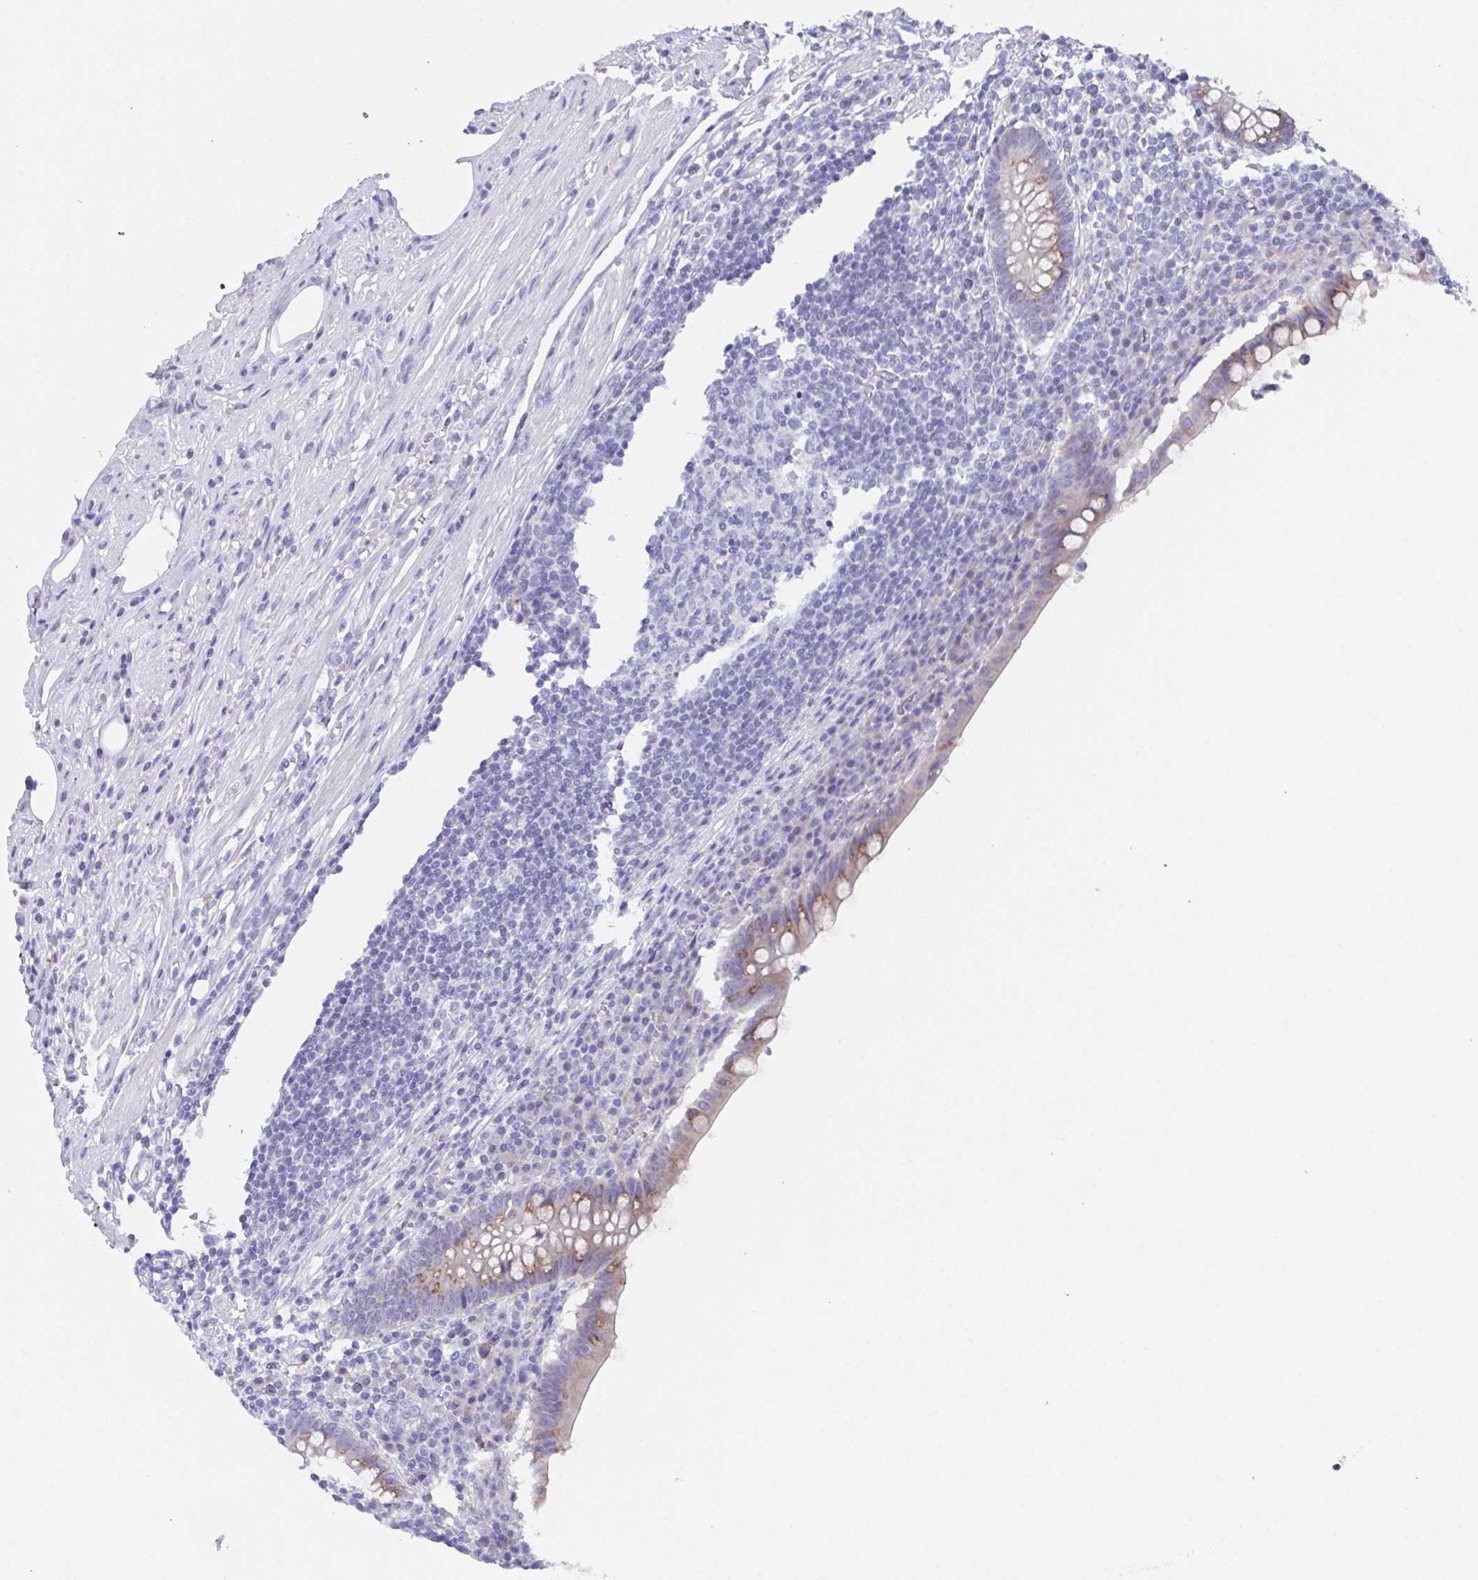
{"staining": {"intensity": "moderate", "quantity": "25%-75%", "location": "cytoplasmic/membranous"}, "tissue": "appendix", "cell_type": "Glandular cells", "image_type": "normal", "snomed": [{"axis": "morphology", "description": "Normal tissue, NOS"}, {"axis": "topography", "description": "Appendix"}], "caption": "High-magnification brightfield microscopy of normal appendix stained with DAB (brown) and counterstained with hematoxylin (blue). glandular cells exhibit moderate cytoplasmic/membranous expression is seen in about25%-75% of cells.", "gene": "SSC4D", "patient": {"sex": "female", "age": 56}}